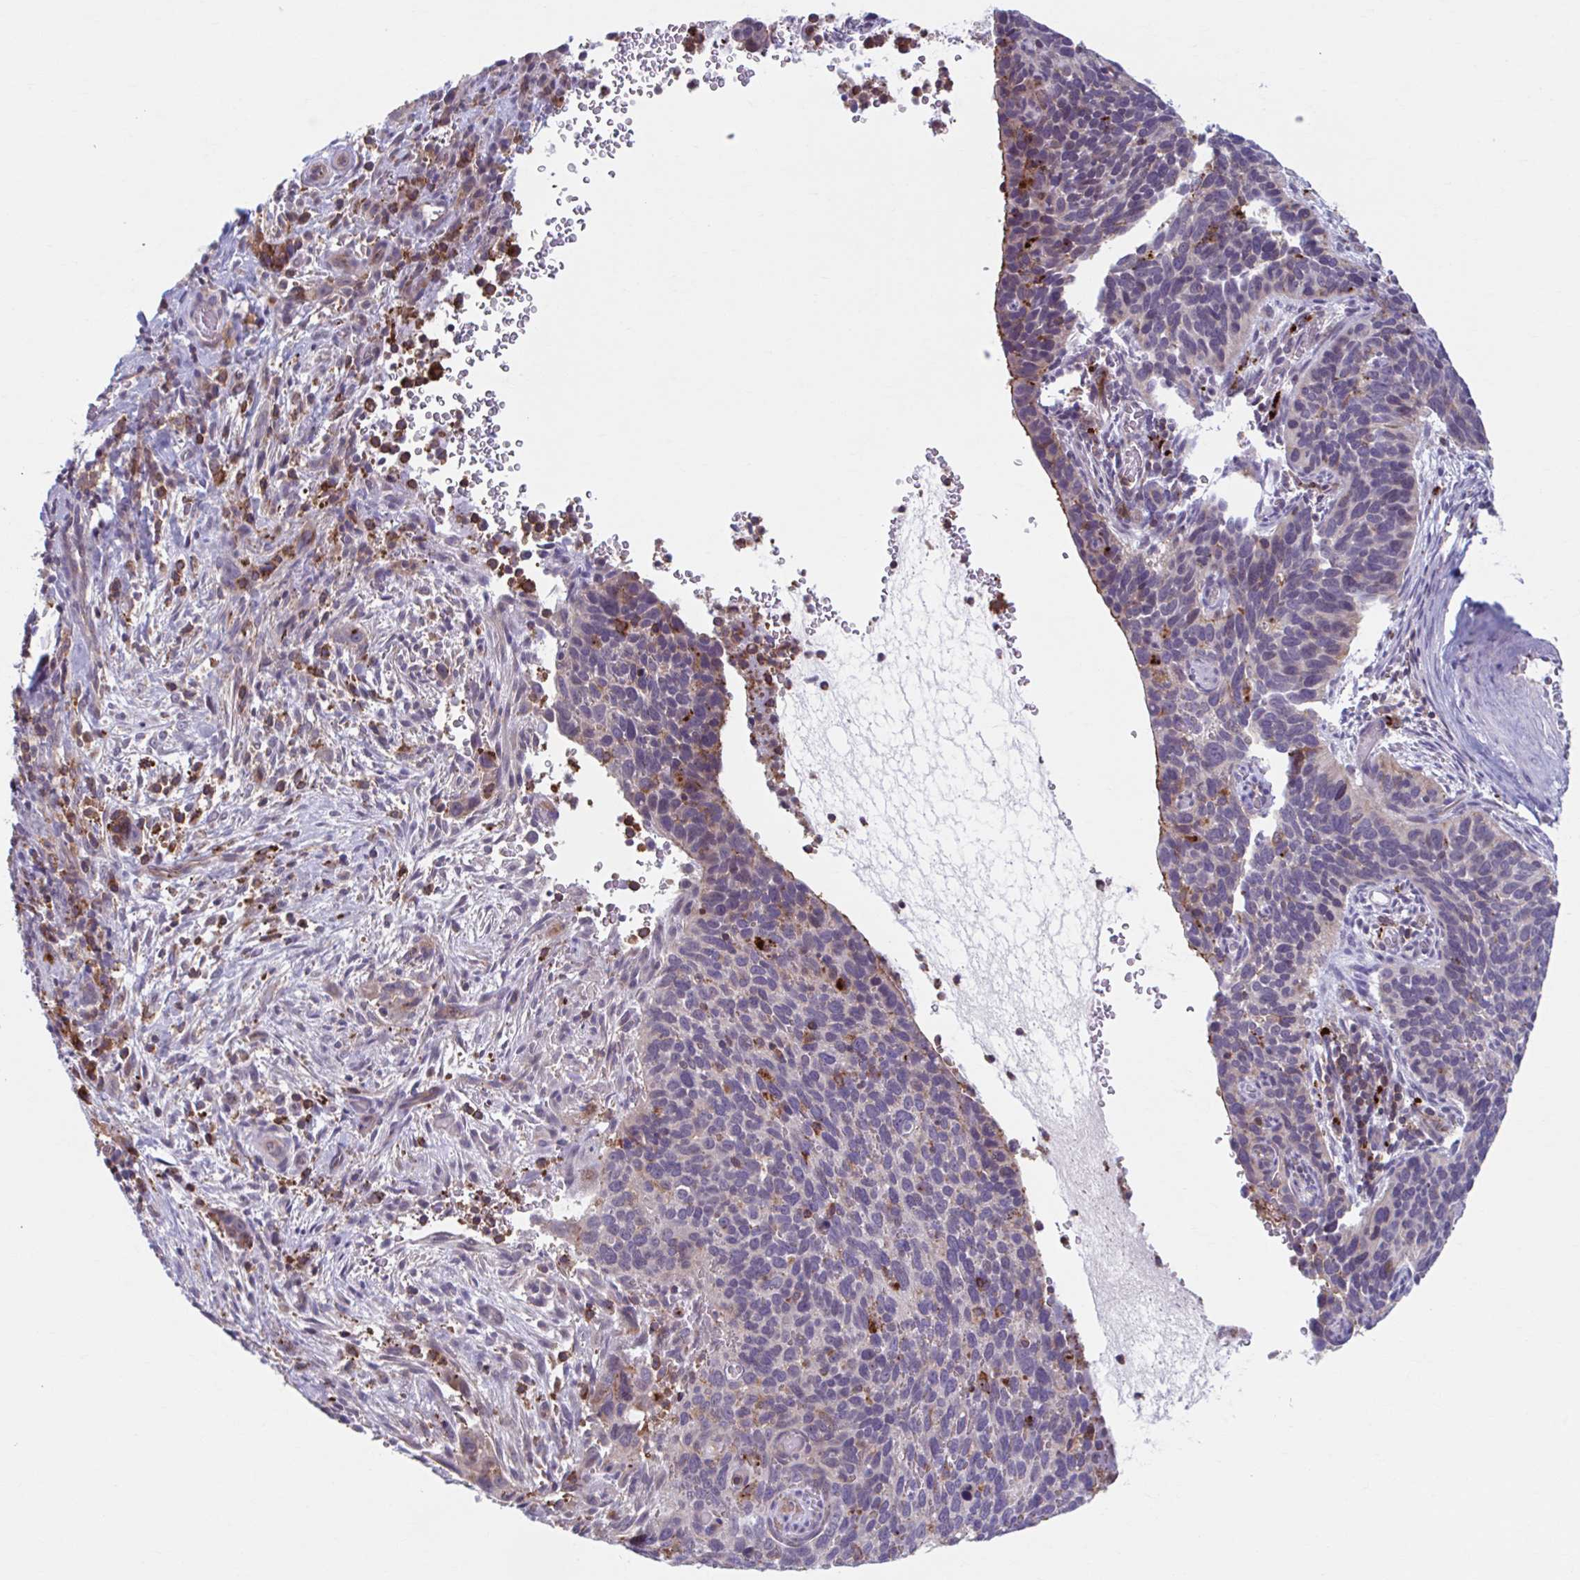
{"staining": {"intensity": "negative", "quantity": "none", "location": "none"}, "tissue": "cervical cancer", "cell_type": "Tumor cells", "image_type": "cancer", "snomed": [{"axis": "morphology", "description": "Squamous cell carcinoma, NOS"}, {"axis": "topography", "description": "Cervix"}], "caption": "The IHC image has no significant positivity in tumor cells of squamous cell carcinoma (cervical) tissue.", "gene": "ADAT3", "patient": {"sex": "female", "age": 51}}